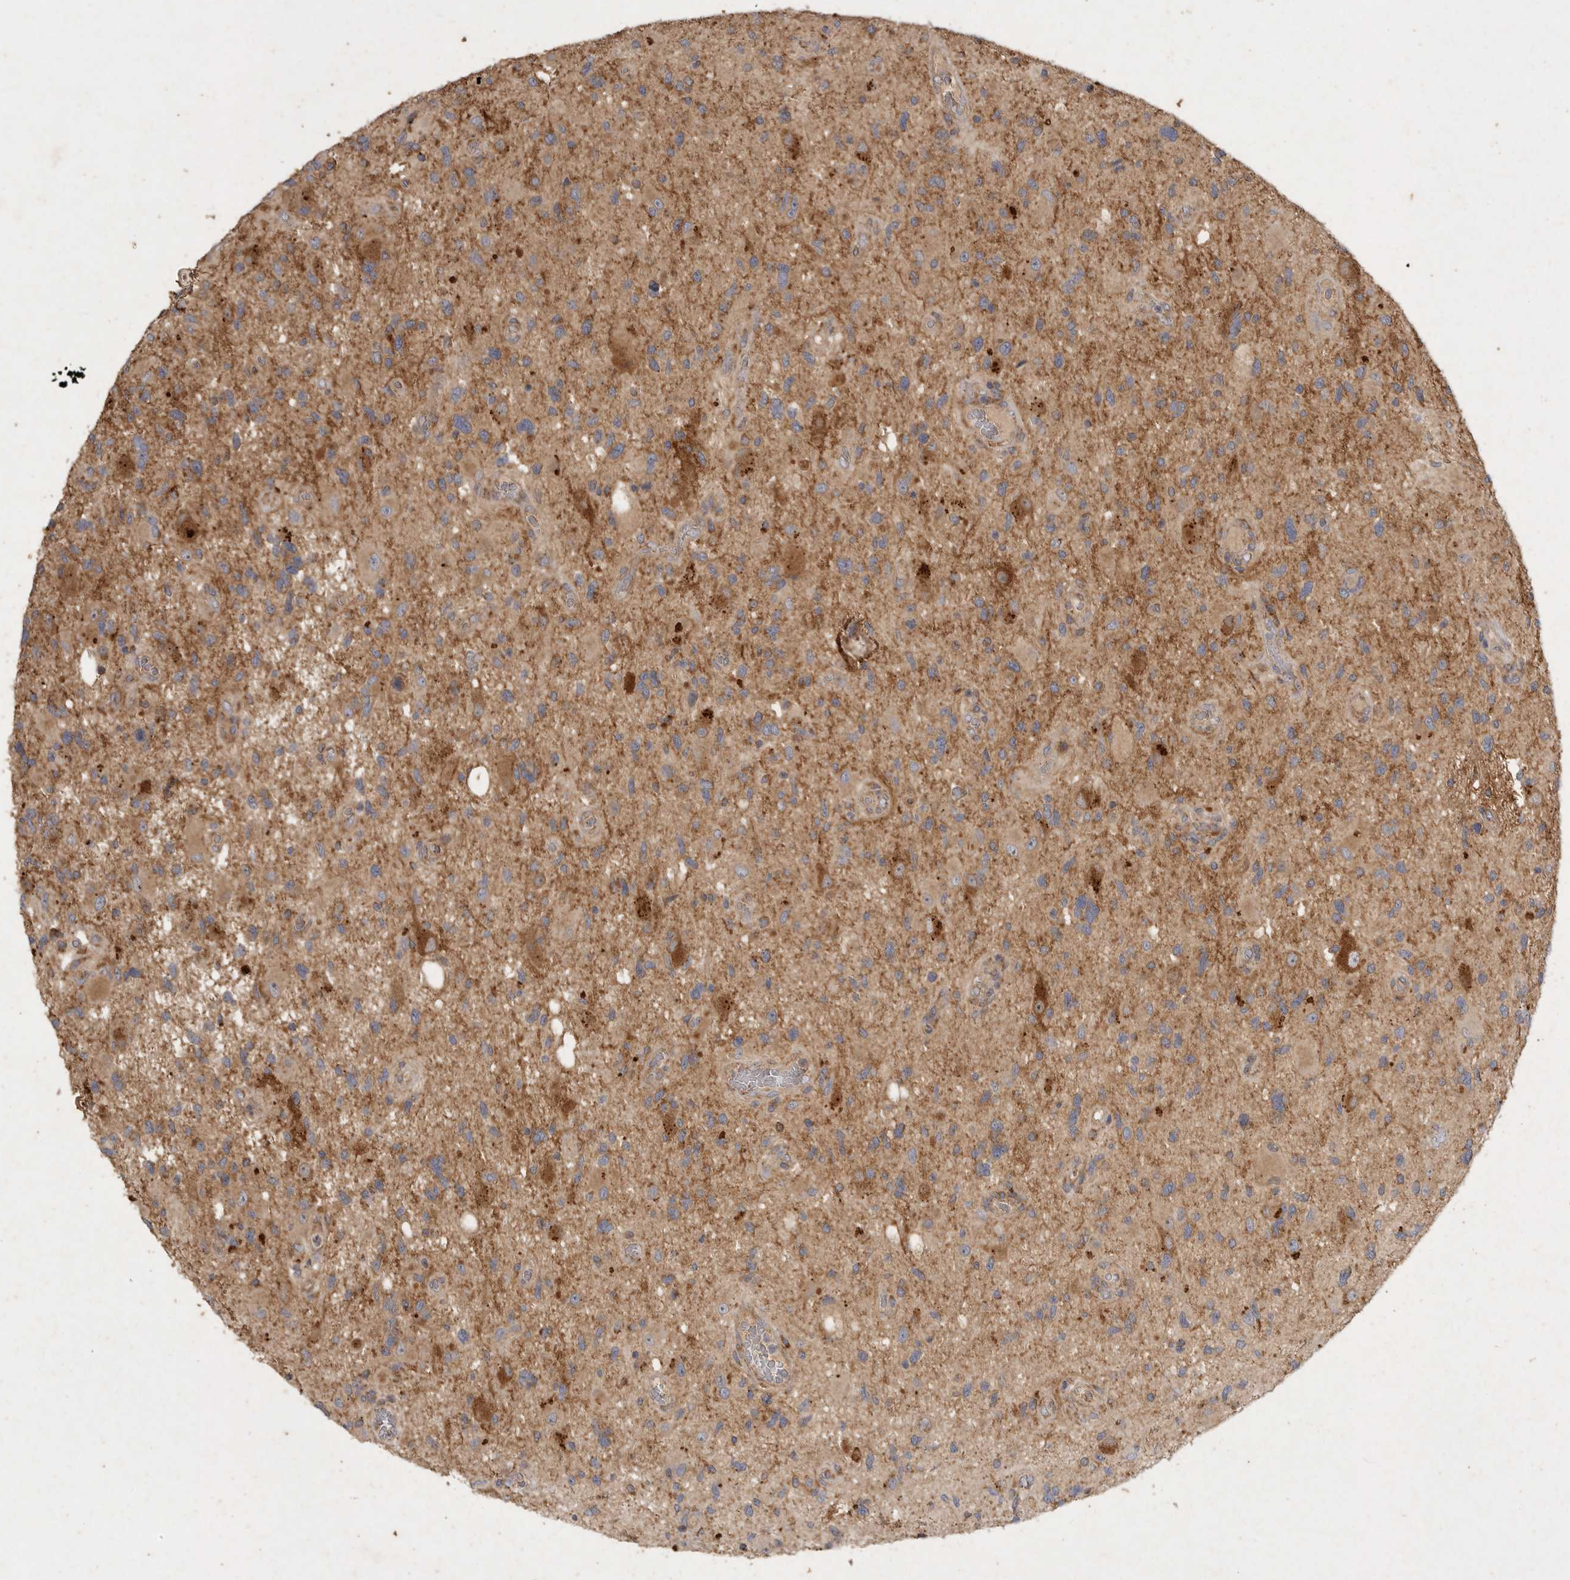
{"staining": {"intensity": "moderate", "quantity": ">75%", "location": "cytoplasmic/membranous"}, "tissue": "glioma", "cell_type": "Tumor cells", "image_type": "cancer", "snomed": [{"axis": "morphology", "description": "Glioma, malignant, High grade"}, {"axis": "topography", "description": "Brain"}], "caption": "This photomicrograph reveals immunohistochemistry (IHC) staining of human glioma, with medium moderate cytoplasmic/membranous positivity in approximately >75% of tumor cells.", "gene": "MRPL41", "patient": {"sex": "male", "age": 33}}